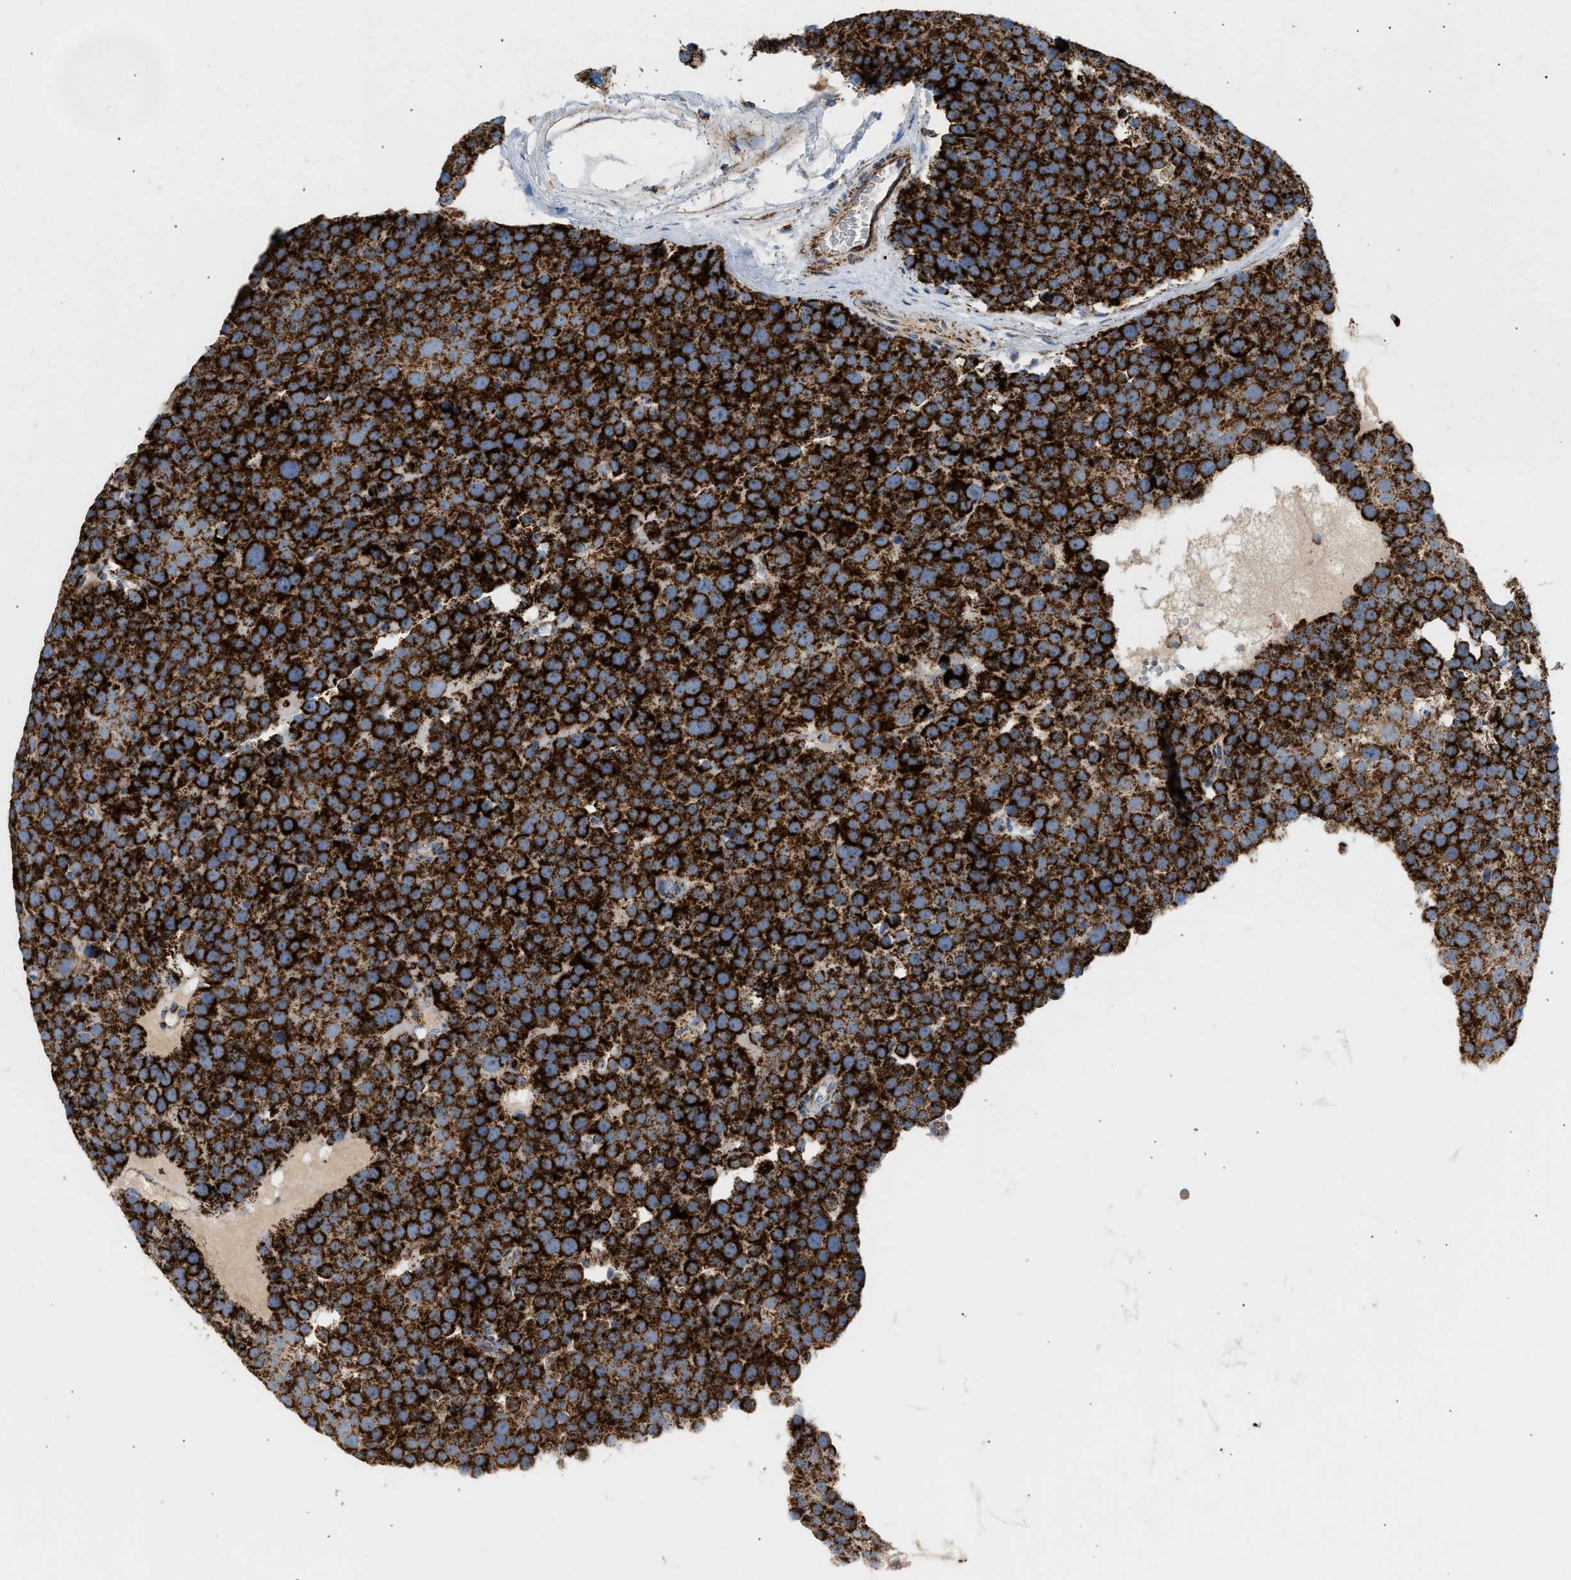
{"staining": {"intensity": "strong", "quantity": ">75%", "location": "cytoplasmic/membranous"}, "tissue": "testis cancer", "cell_type": "Tumor cells", "image_type": "cancer", "snomed": [{"axis": "morphology", "description": "Seminoma, NOS"}, {"axis": "topography", "description": "Testis"}], "caption": "There is high levels of strong cytoplasmic/membranous expression in tumor cells of testis cancer (seminoma), as demonstrated by immunohistochemical staining (brown color).", "gene": "OGDH", "patient": {"sex": "male", "age": 71}}